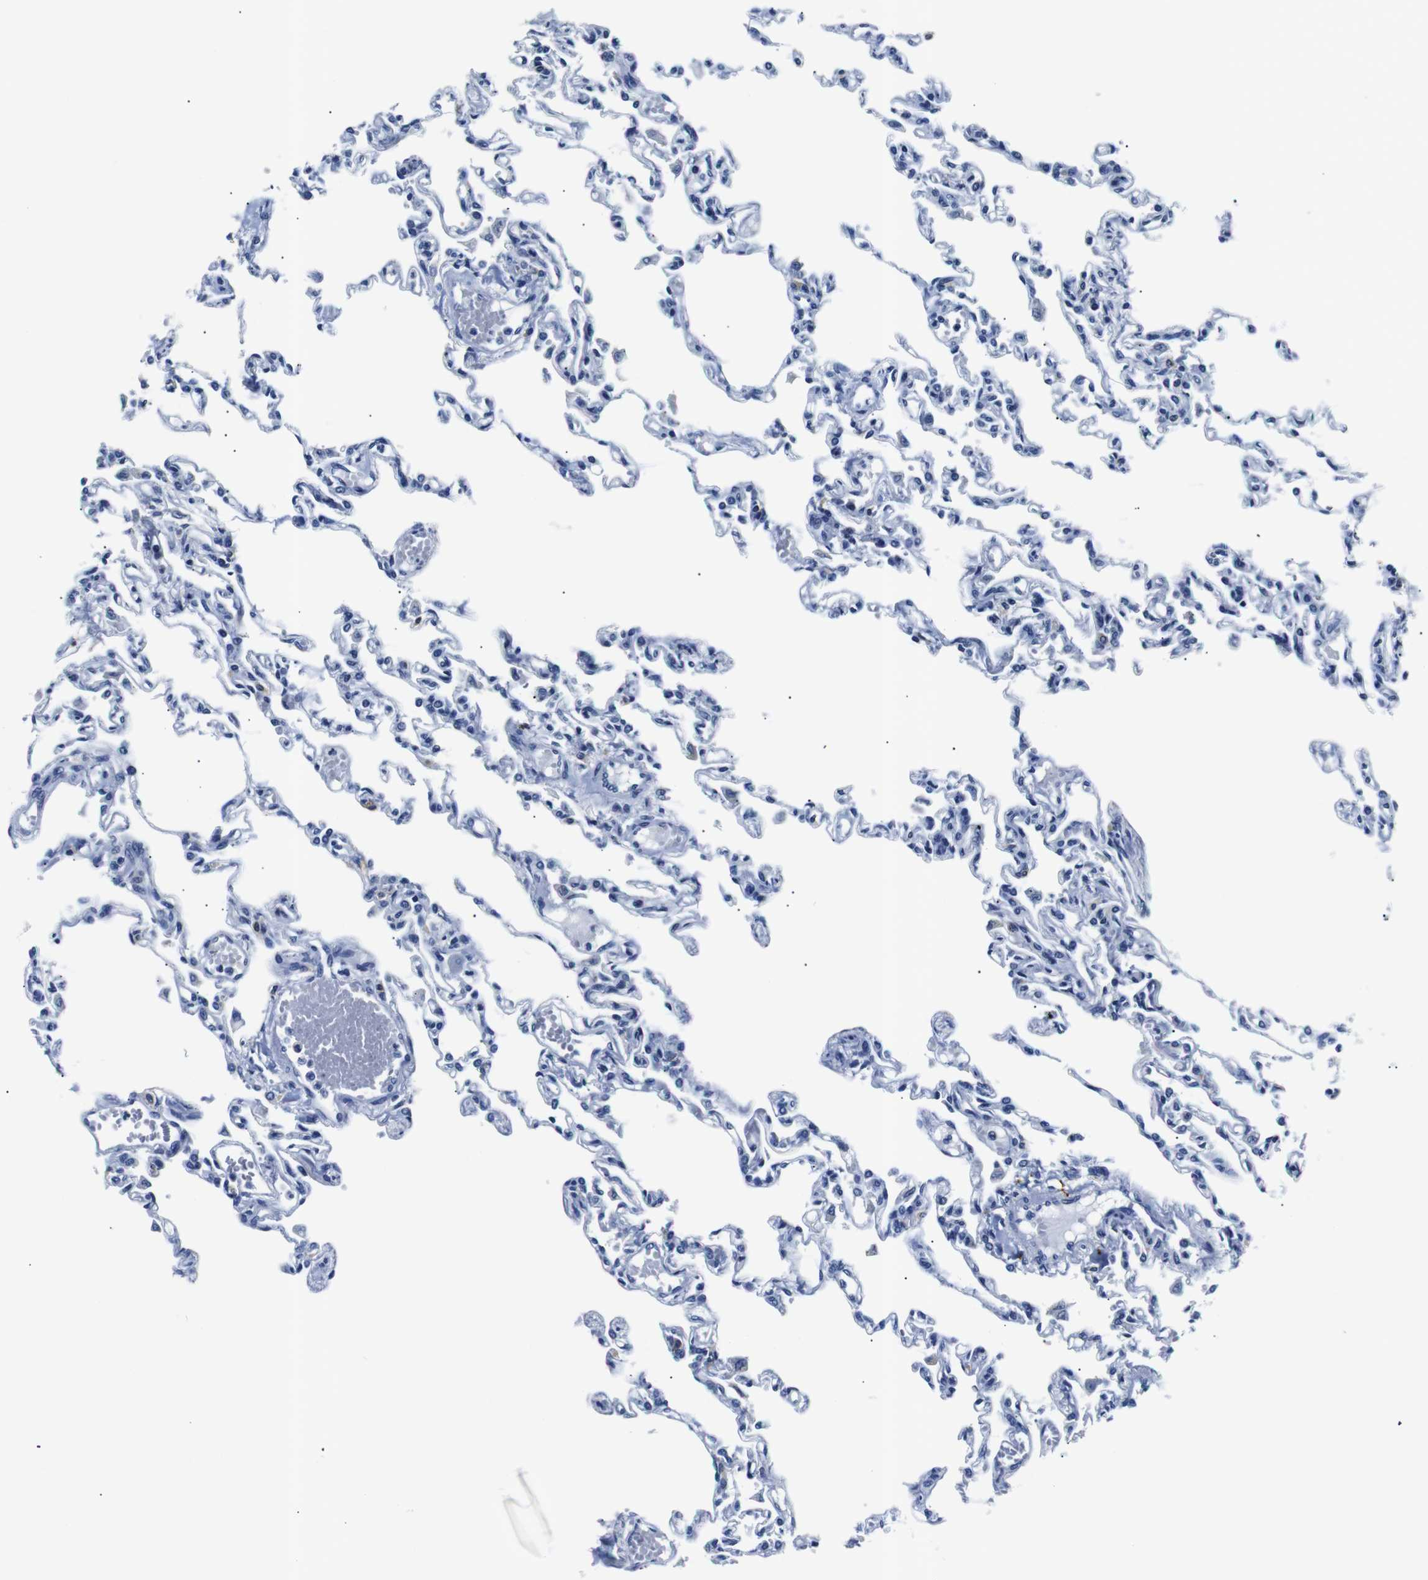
{"staining": {"intensity": "negative", "quantity": "none", "location": "none"}, "tissue": "lung", "cell_type": "Alveolar cells", "image_type": "normal", "snomed": [{"axis": "morphology", "description": "Normal tissue, NOS"}, {"axis": "topography", "description": "Lung"}], "caption": "This is an IHC photomicrograph of normal human lung. There is no positivity in alveolar cells.", "gene": "GAP43", "patient": {"sex": "male", "age": 21}}